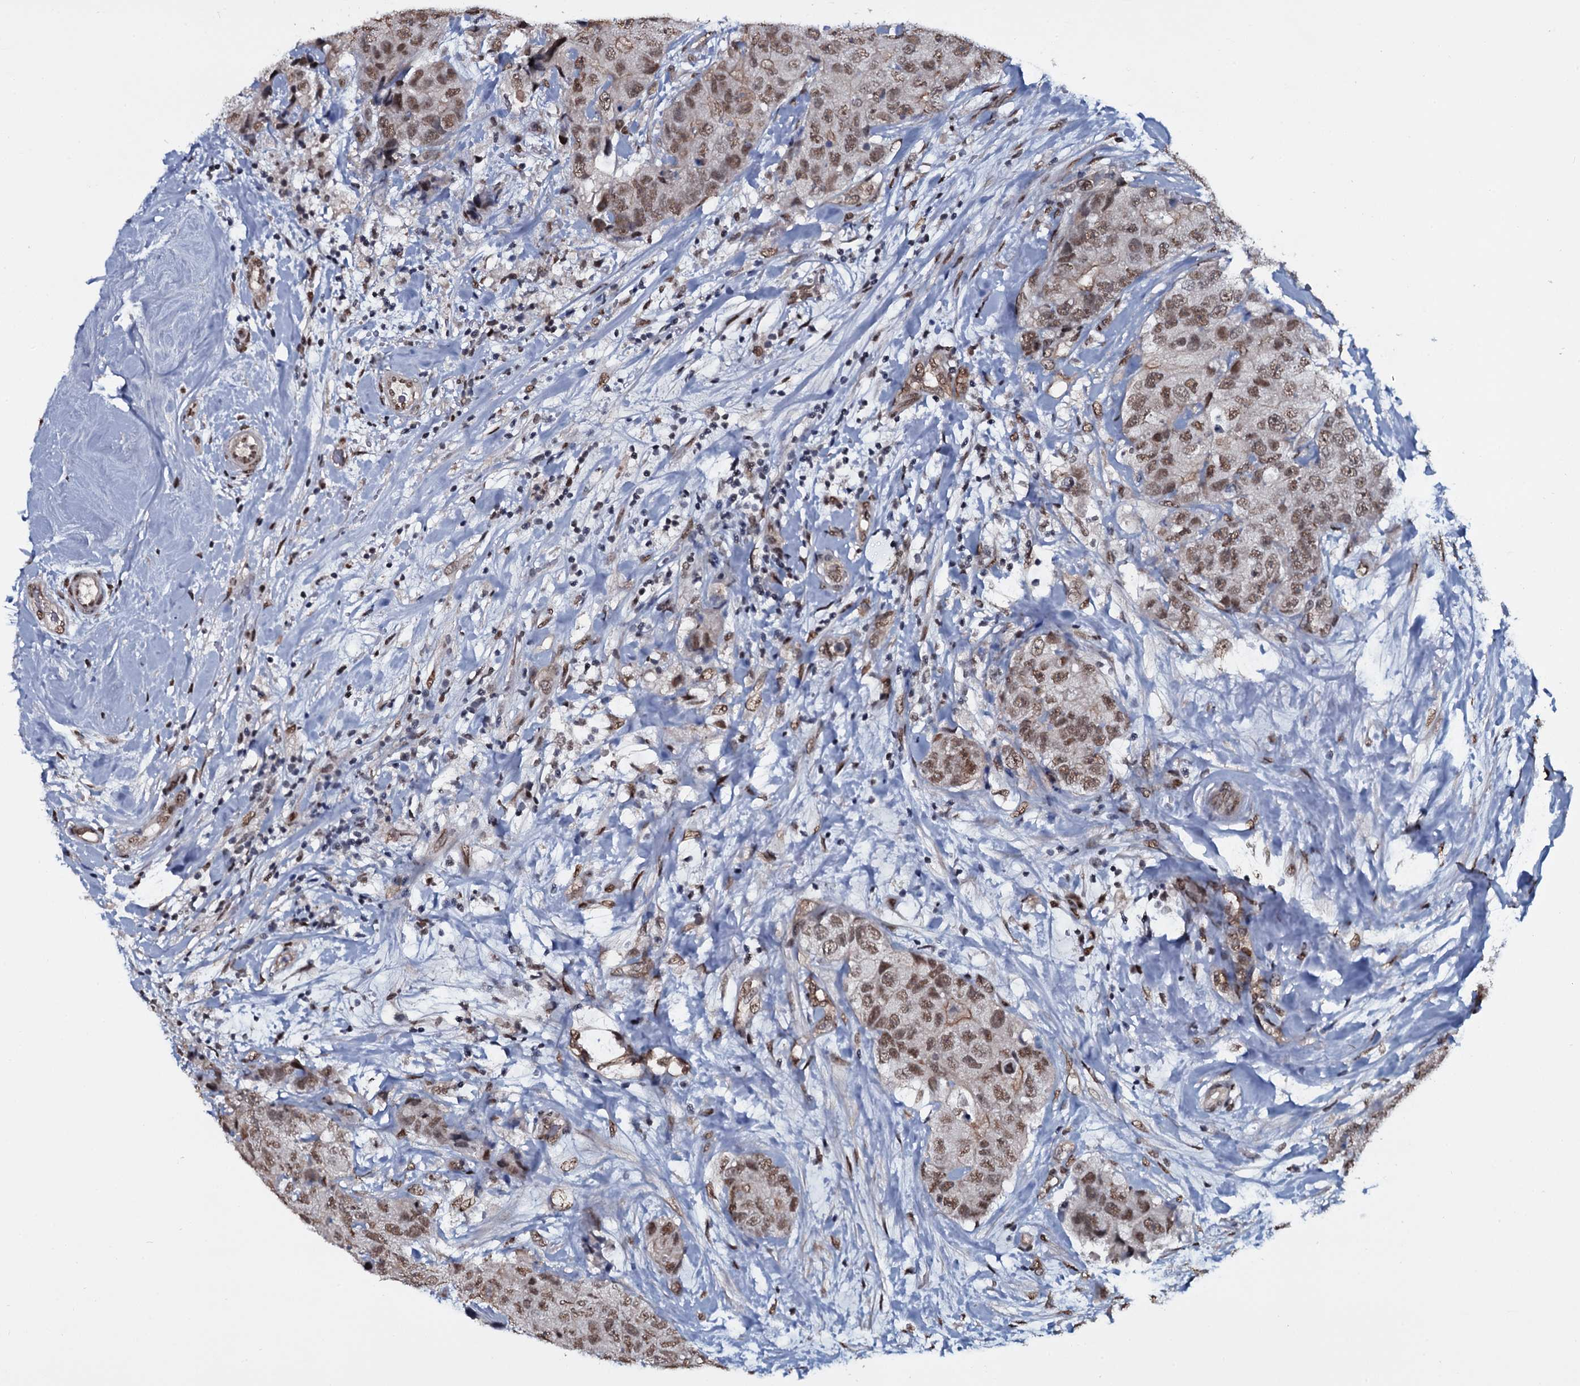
{"staining": {"intensity": "moderate", "quantity": ">75%", "location": "nuclear"}, "tissue": "breast cancer", "cell_type": "Tumor cells", "image_type": "cancer", "snomed": [{"axis": "morphology", "description": "Duct carcinoma"}, {"axis": "topography", "description": "Breast"}], "caption": "Immunohistochemistry staining of breast cancer, which exhibits medium levels of moderate nuclear positivity in about >75% of tumor cells indicating moderate nuclear protein positivity. The staining was performed using DAB (brown) for protein detection and nuclei were counterstained in hematoxylin (blue).", "gene": "SH2D4B", "patient": {"sex": "female", "age": 62}}